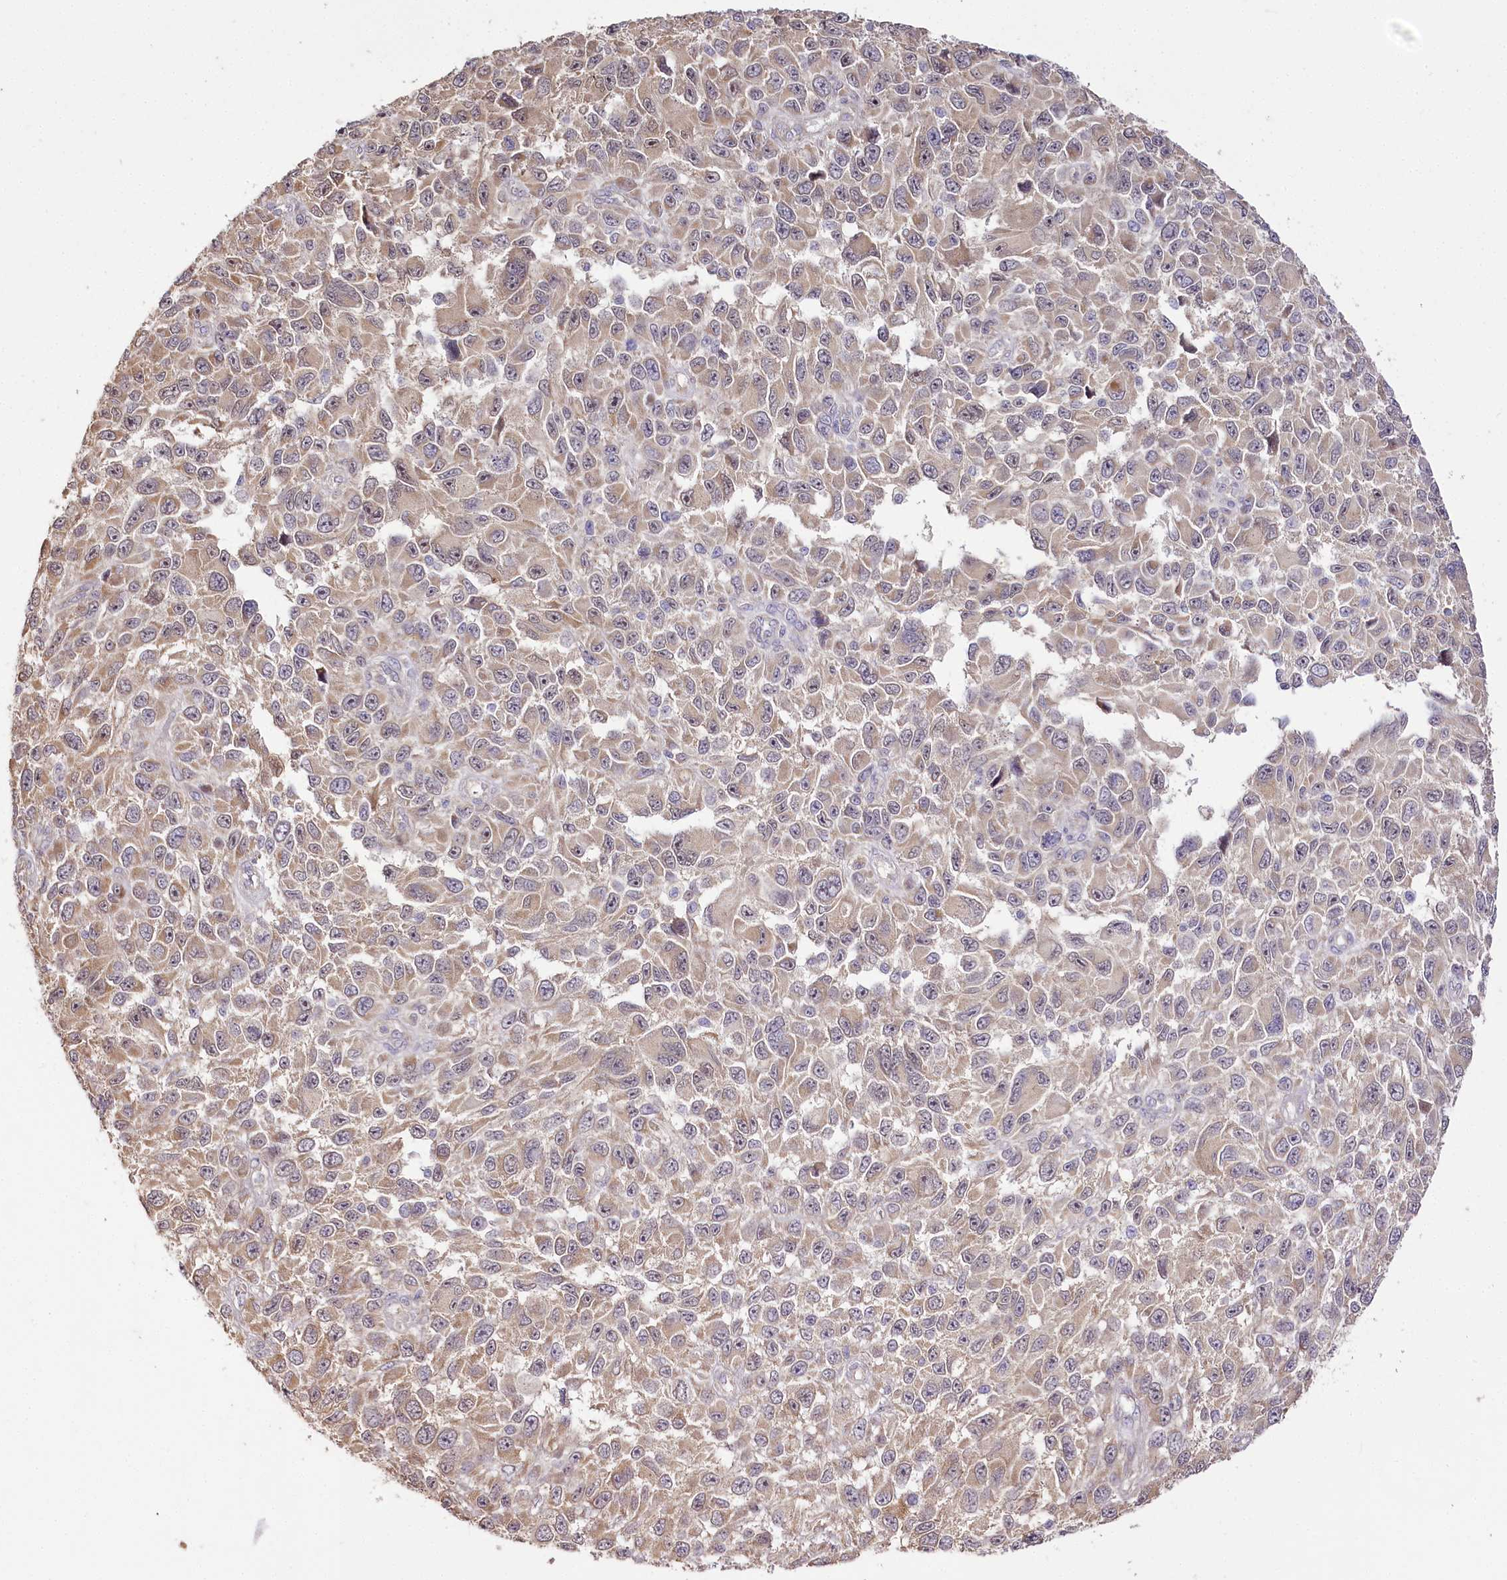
{"staining": {"intensity": "weak", "quantity": ">75%", "location": "cytoplasmic/membranous"}, "tissue": "melanoma", "cell_type": "Tumor cells", "image_type": "cancer", "snomed": [{"axis": "morphology", "description": "Malignant melanoma, NOS"}, {"axis": "topography", "description": "Skin"}], "caption": "A brown stain shows weak cytoplasmic/membranous staining of a protein in human malignant melanoma tumor cells. The protein is shown in brown color, while the nuclei are stained blue.", "gene": "ZNF226", "patient": {"sex": "female", "age": 96}}